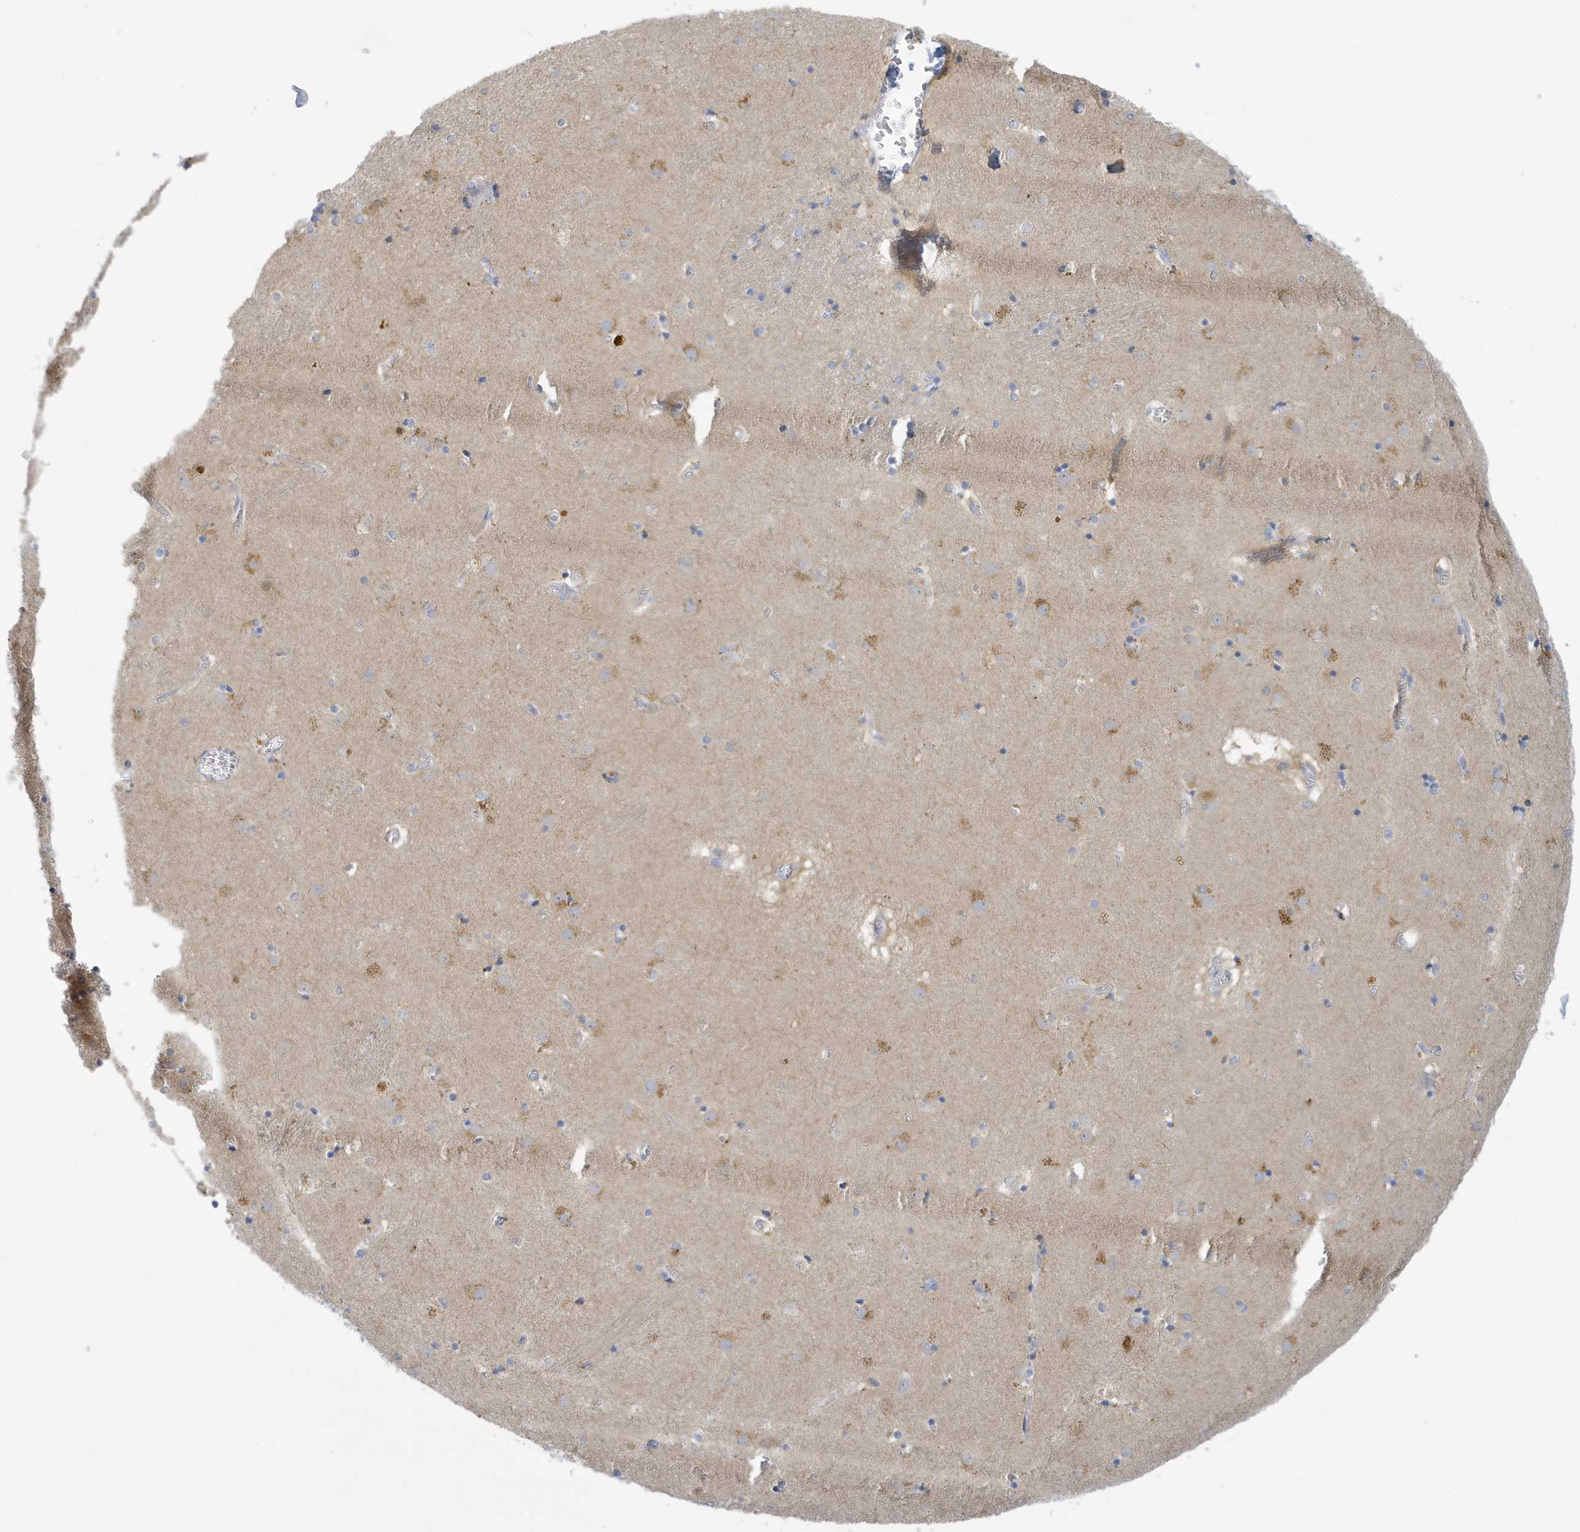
{"staining": {"intensity": "negative", "quantity": "none", "location": "none"}, "tissue": "caudate", "cell_type": "Glial cells", "image_type": "normal", "snomed": [{"axis": "morphology", "description": "Normal tissue, NOS"}, {"axis": "topography", "description": "Lateral ventricle wall"}], "caption": "An immunohistochemistry histopathology image of normal caudate is shown. There is no staining in glial cells of caudate.", "gene": "VTA1", "patient": {"sex": "male", "age": 70}}